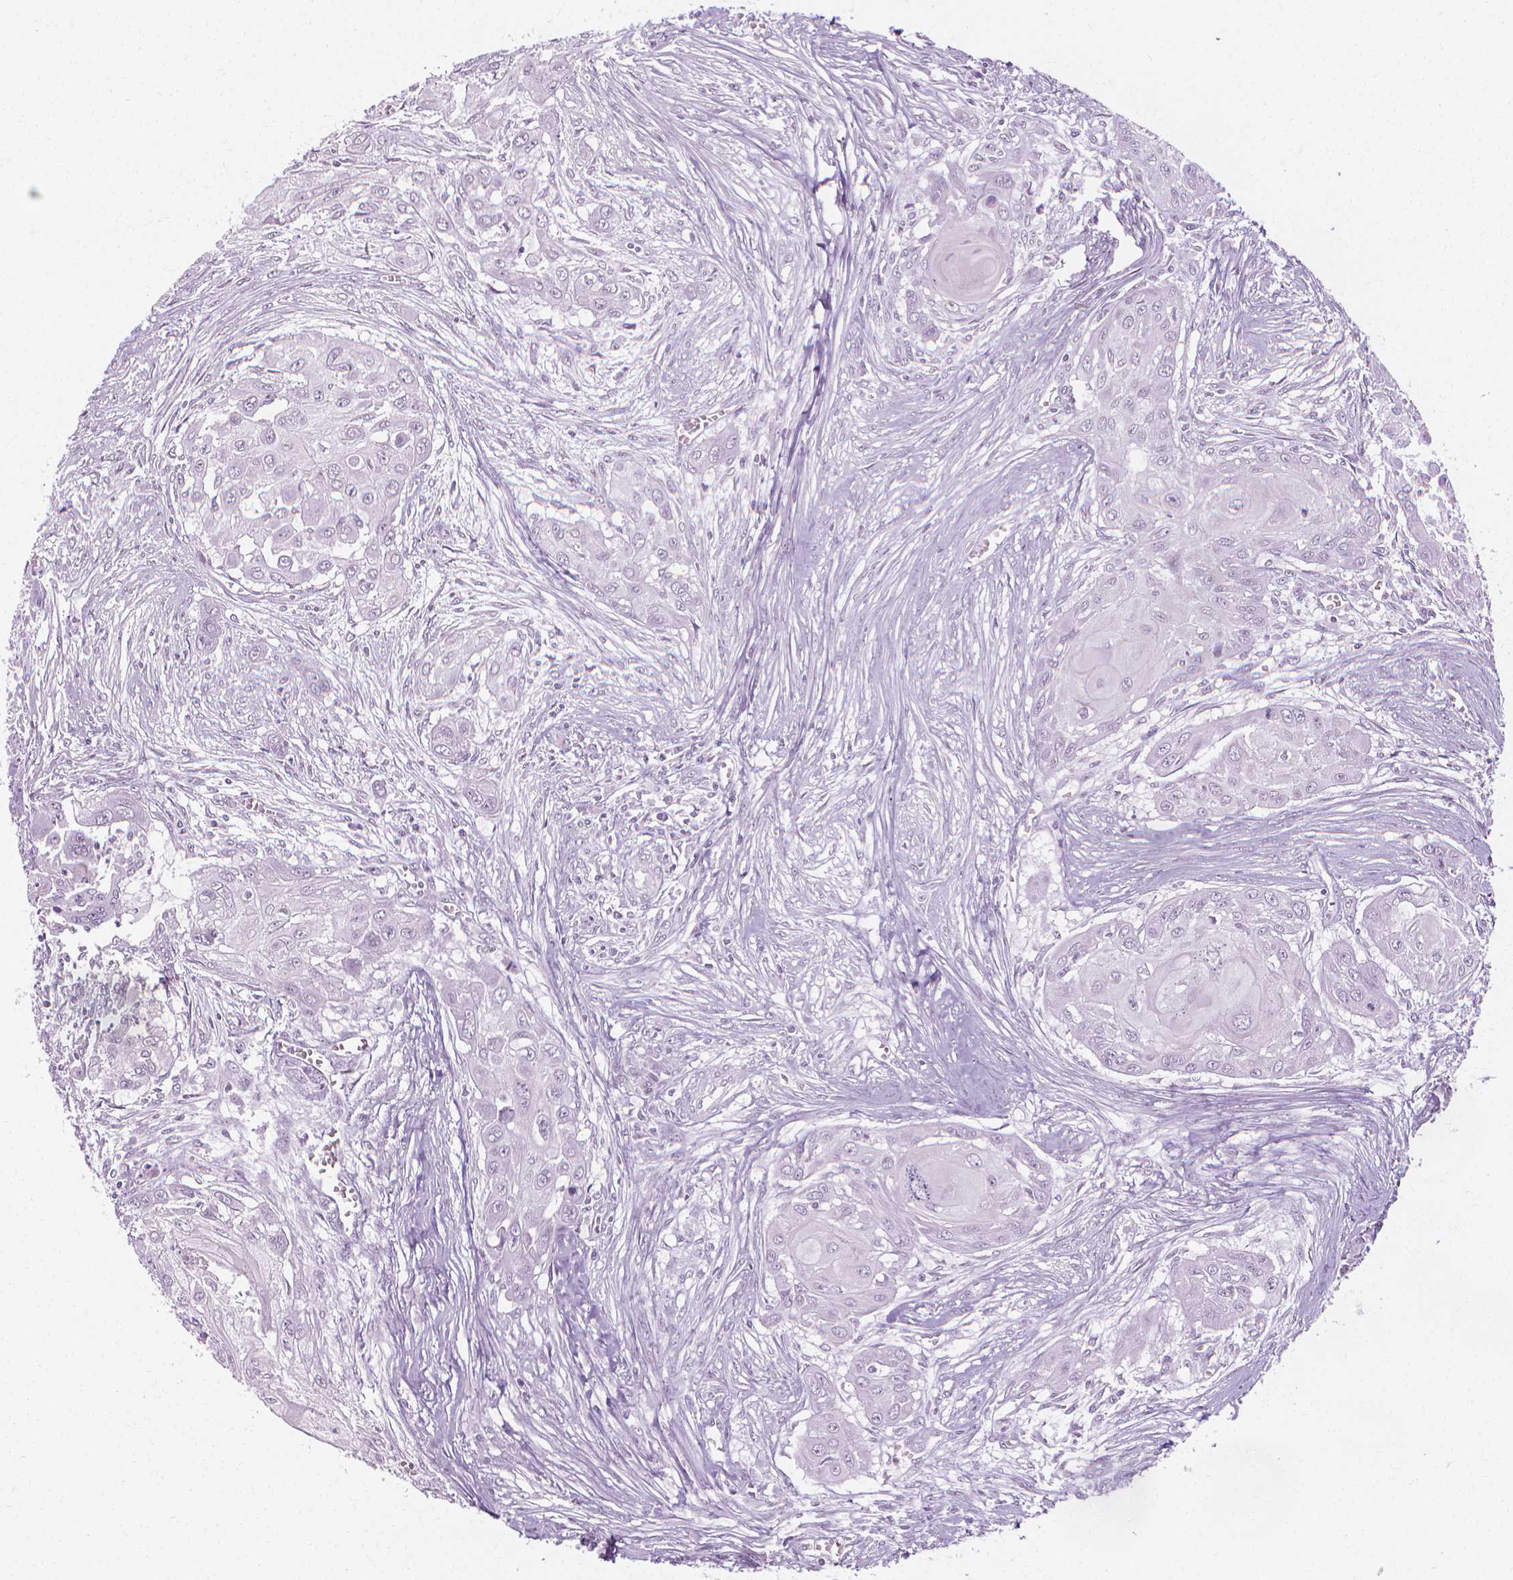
{"staining": {"intensity": "negative", "quantity": "none", "location": "none"}, "tissue": "head and neck cancer", "cell_type": "Tumor cells", "image_type": "cancer", "snomed": [{"axis": "morphology", "description": "Squamous cell carcinoma, NOS"}, {"axis": "topography", "description": "Oral tissue"}, {"axis": "topography", "description": "Head-Neck"}], "caption": "Head and neck cancer stained for a protein using immunohistochemistry (IHC) shows no expression tumor cells.", "gene": "CDKN1C", "patient": {"sex": "male", "age": 71}}